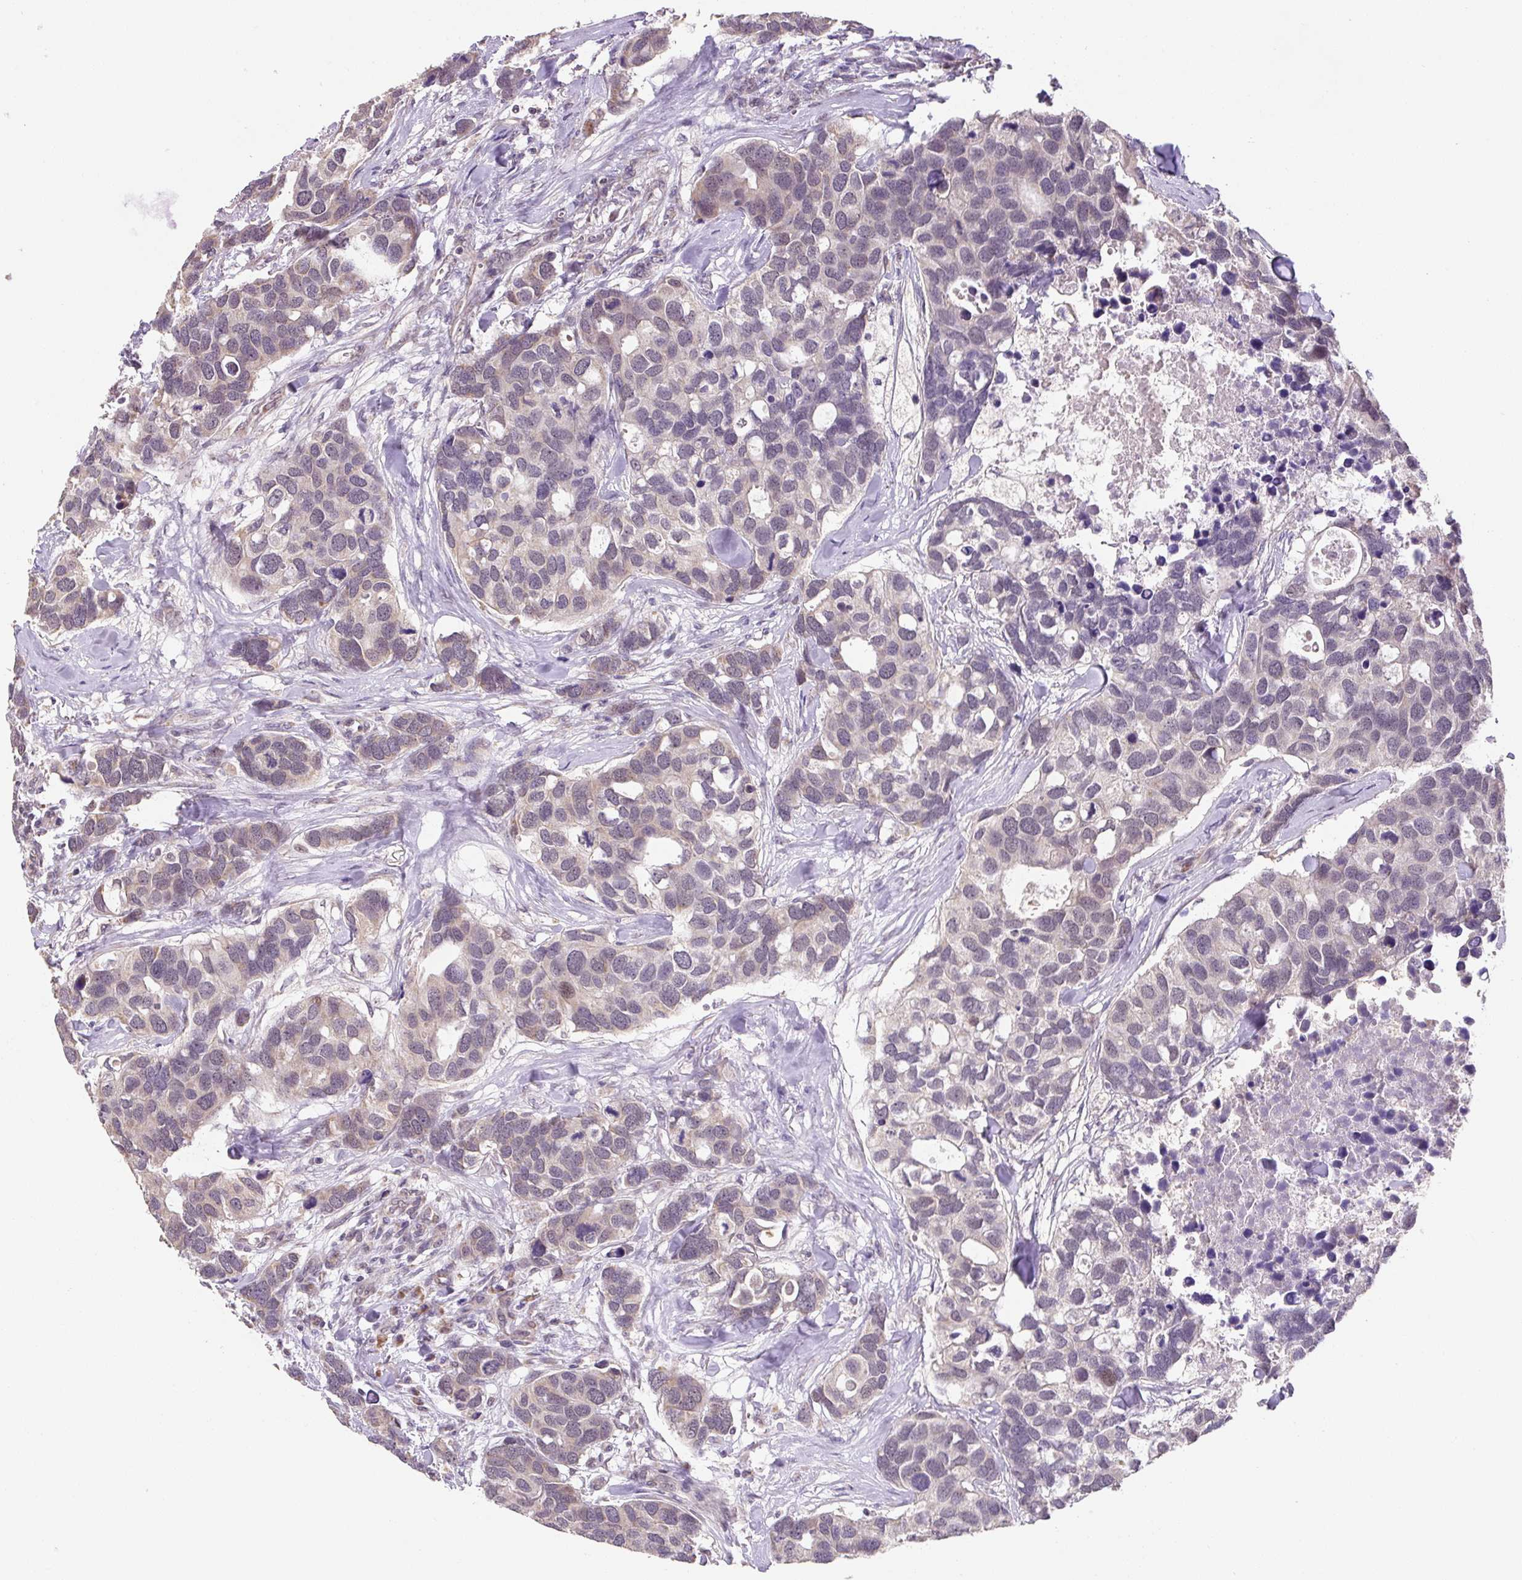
{"staining": {"intensity": "weak", "quantity": "<25%", "location": "cytoplasmic/membranous,nuclear"}, "tissue": "breast cancer", "cell_type": "Tumor cells", "image_type": "cancer", "snomed": [{"axis": "morphology", "description": "Duct carcinoma"}, {"axis": "topography", "description": "Breast"}], "caption": "This is a micrograph of immunohistochemistry staining of breast cancer, which shows no staining in tumor cells. (Stains: DAB immunohistochemistry with hematoxylin counter stain, Microscopy: brightfield microscopy at high magnification).", "gene": "MFSD9", "patient": {"sex": "female", "age": 83}}